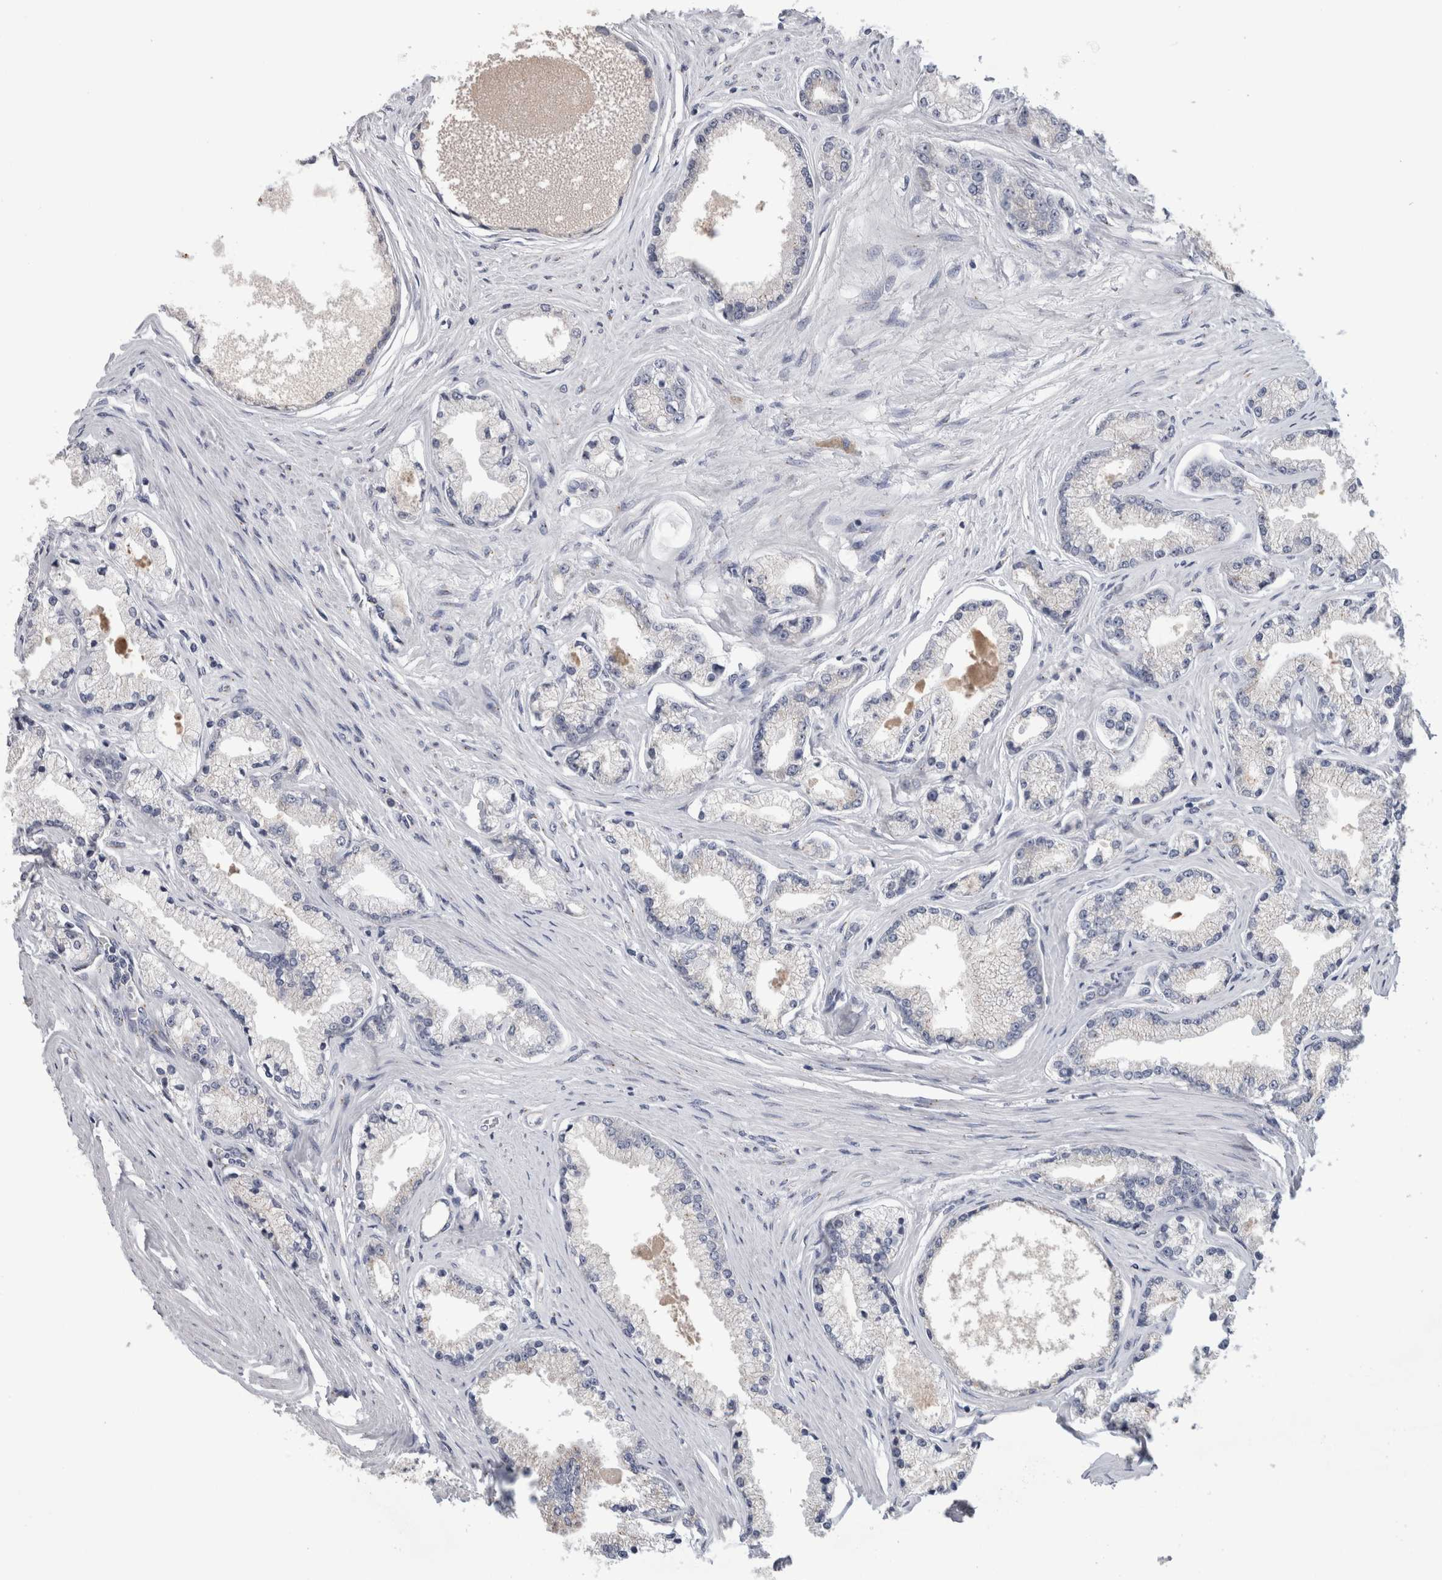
{"staining": {"intensity": "weak", "quantity": "25%-75%", "location": "cytoplasmic/membranous"}, "tissue": "prostate cancer", "cell_type": "Tumor cells", "image_type": "cancer", "snomed": [{"axis": "morphology", "description": "Adenocarcinoma, High grade"}, {"axis": "topography", "description": "Prostate"}], "caption": "Prostate high-grade adenocarcinoma was stained to show a protein in brown. There is low levels of weak cytoplasmic/membranous staining in approximately 25%-75% of tumor cells.", "gene": "AKAP9", "patient": {"sex": "male", "age": 71}}